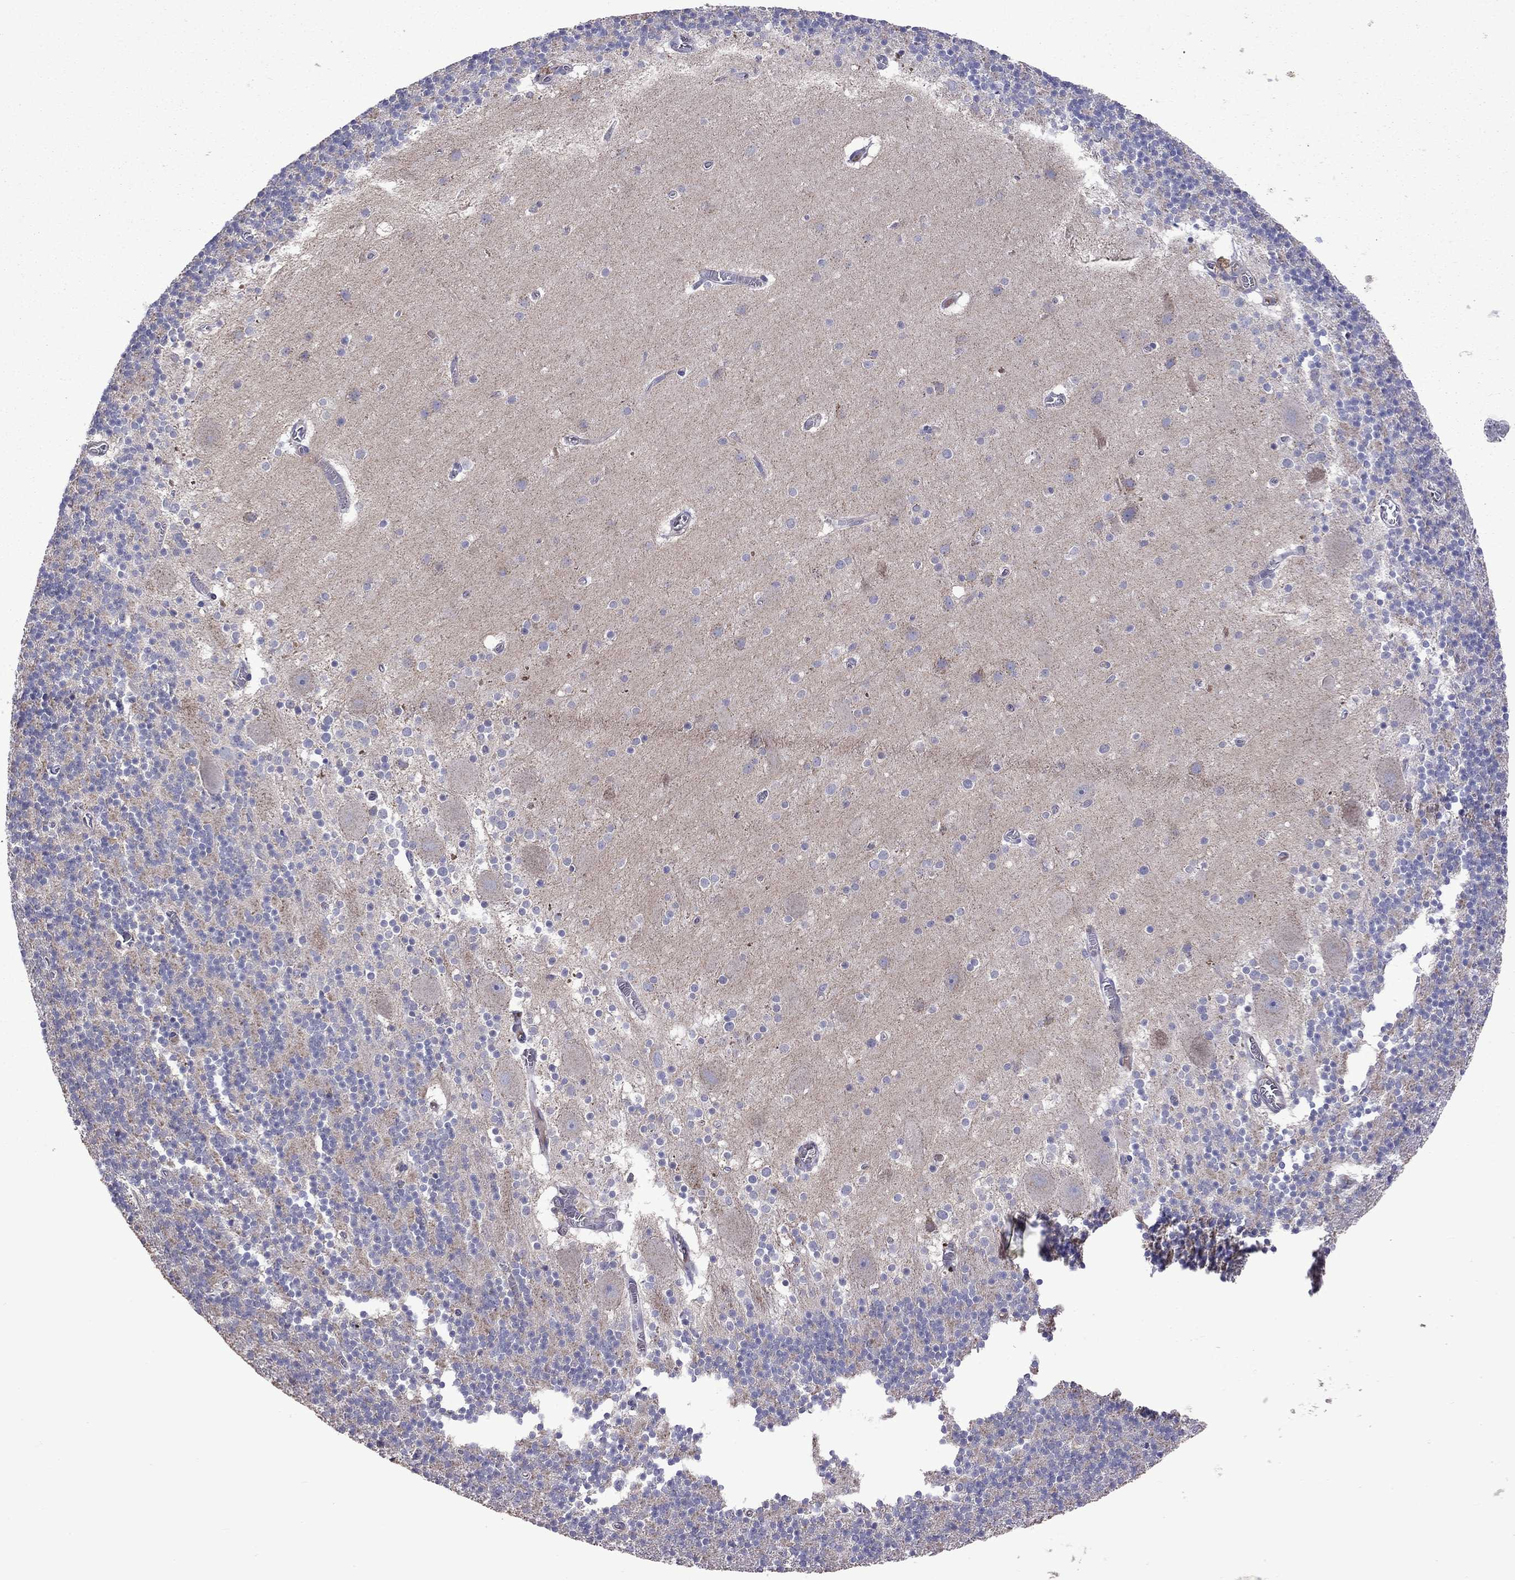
{"staining": {"intensity": "negative", "quantity": "none", "location": "none"}, "tissue": "cerebellum", "cell_type": "Cells in granular layer", "image_type": "normal", "snomed": [{"axis": "morphology", "description": "Normal tissue, NOS"}, {"axis": "topography", "description": "Cerebellum"}], "caption": "Immunohistochemistry (IHC) of unremarkable human cerebellum reveals no expression in cells in granular layer.", "gene": "RTP5", "patient": {"sex": "male", "age": 70}}